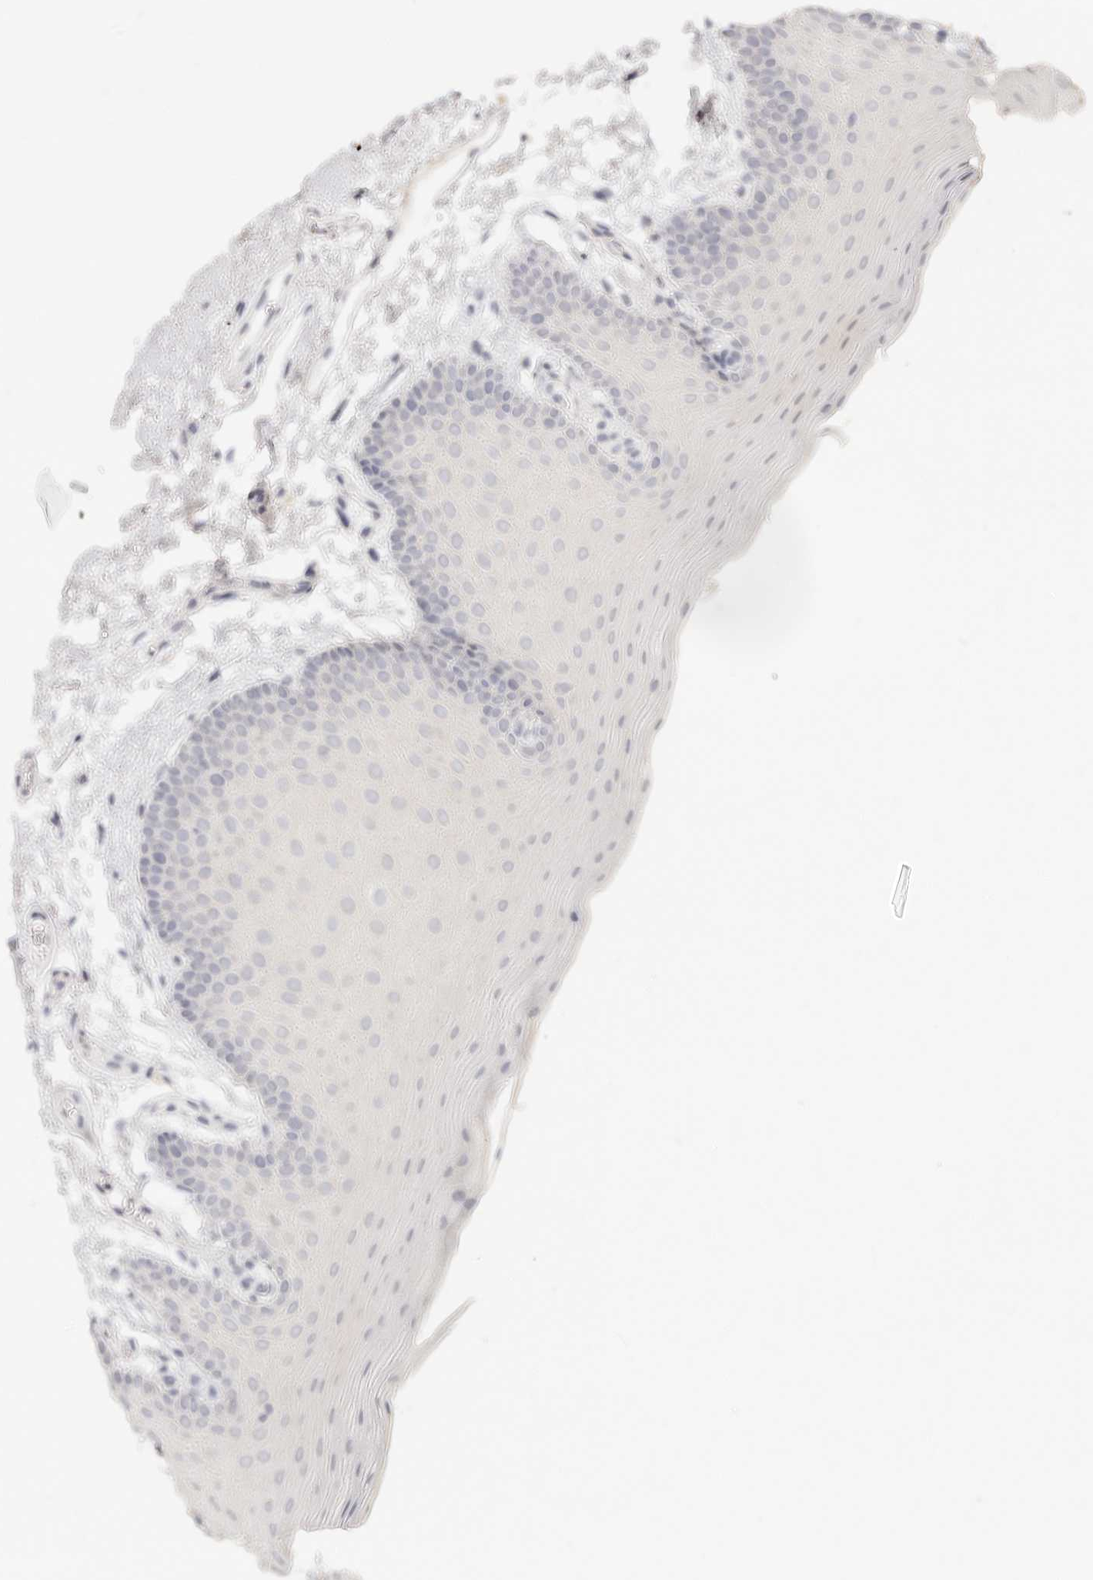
{"staining": {"intensity": "negative", "quantity": "none", "location": "none"}, "tissue": "oral mucosa", "cell_type": "Squamous epithelial cells", "image_type": "normal", "snomed": [{"axis": "morphology", "description": "Normal tissue, NOS"}, {"axis": "topography", "description": "Oral tissue"}], "caption": "This is a histopathology image of immunohistochemistry (IHC) staining of normal oral mucosa, which shows no staining in squamous epithelial cells. The staining was performed using DAB (3,3'-diaminobenzidine) to visualize the protein expression in brown, while the nuclei were stained in blue with hematoxylin (Magnification: 20x).", "gene": "EPCAM", "patient": {"sex": "male", "age": 62}}